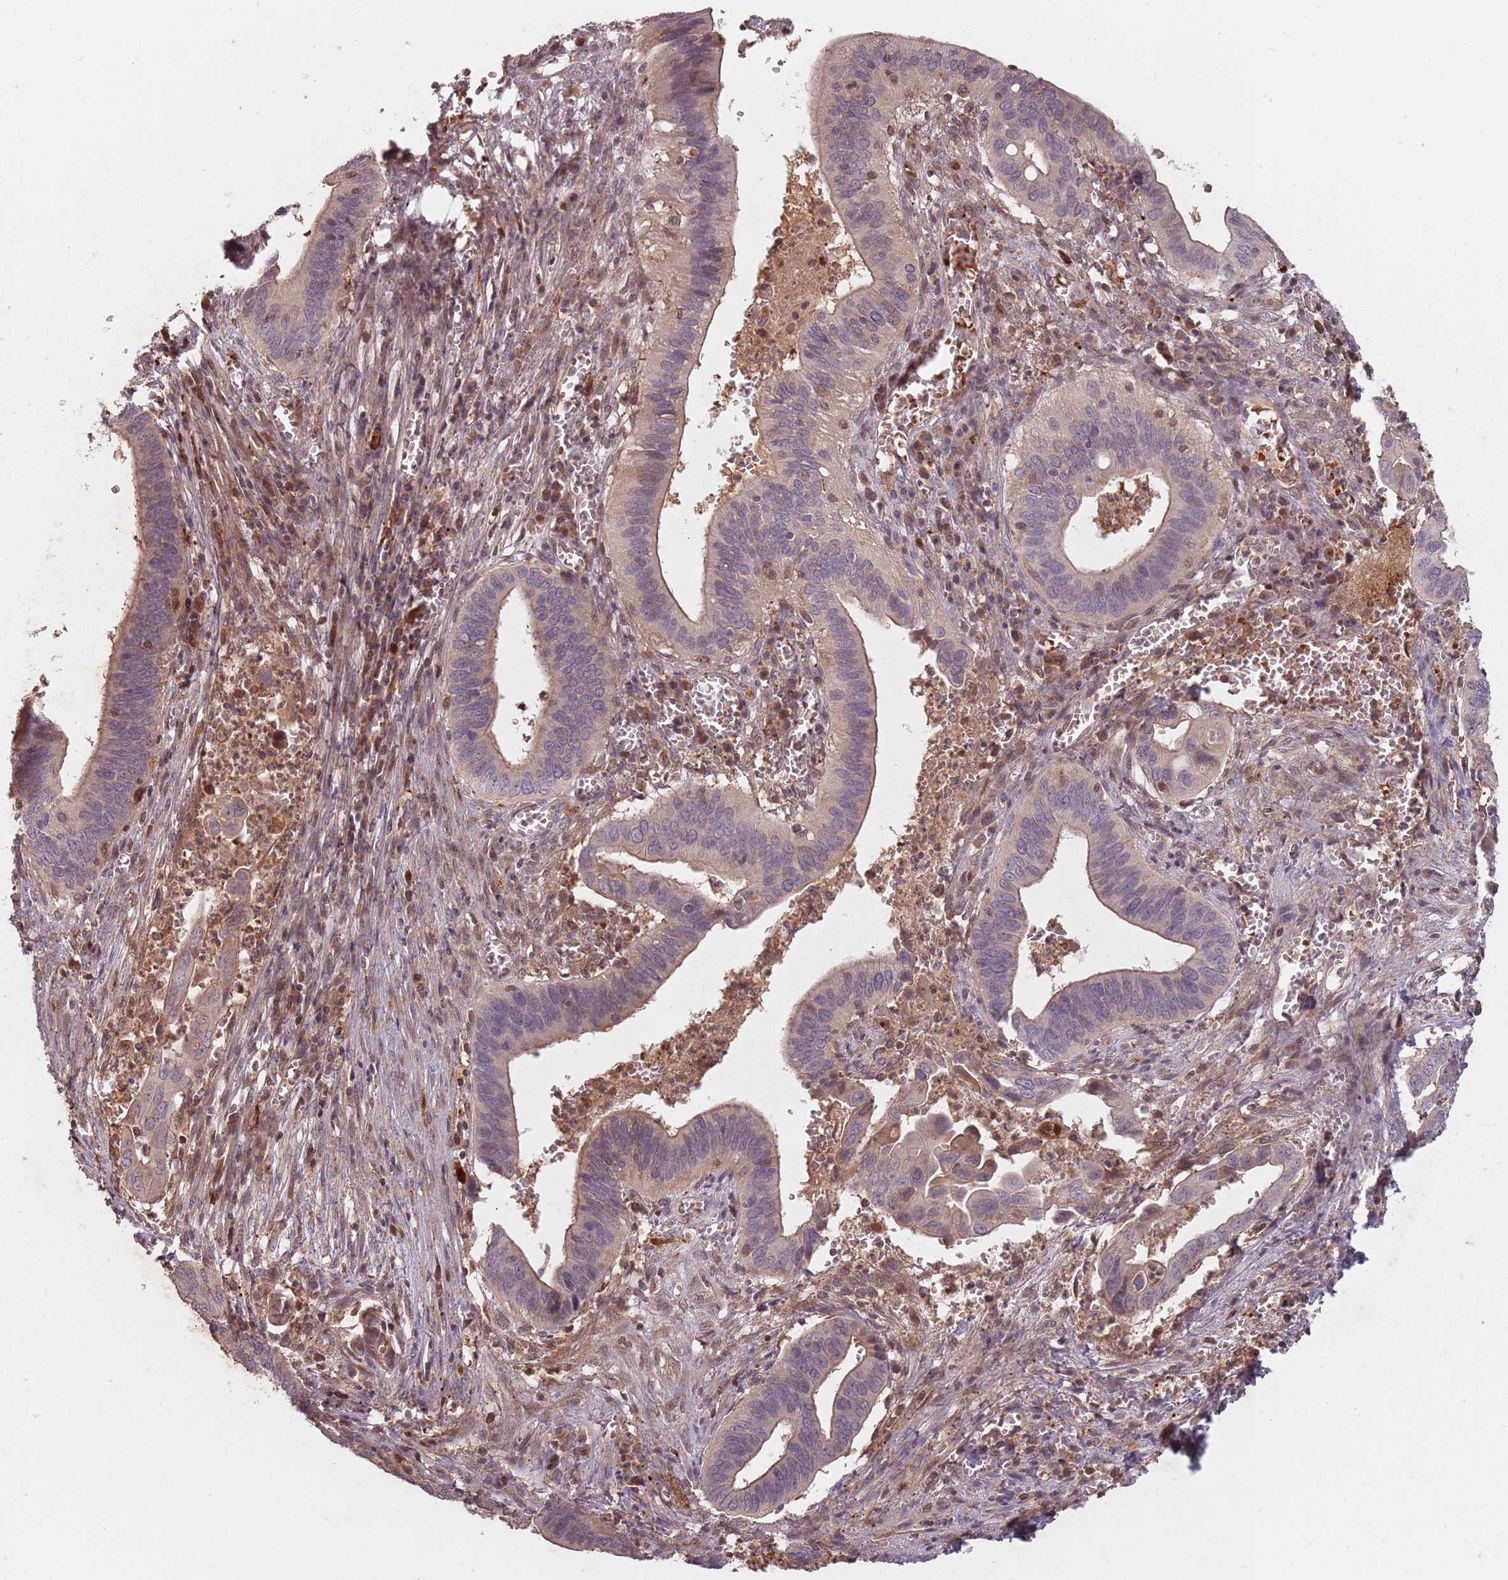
{"staining": {"intensity": "weak", "quantity": "25%-75%", "location": "cytoplasmic/membranous"}, "tissue": "cervical cancer", "cell_type": "Tumor cells", "image_type": "cancer", "snomed": [{"axis": "morphology", "description": "Adenocarcinoma, NOS"}, {"axis": "topography", "description": "Cervix"}], "caption": "This photomicrograph displays IHC staining of human cervical cancer, with low weak cytoplasmic/membranous staining in about 25%-75% of tumor cells.", "gene": "GPR180", "patient": {"sex": "female", "age": 42}}